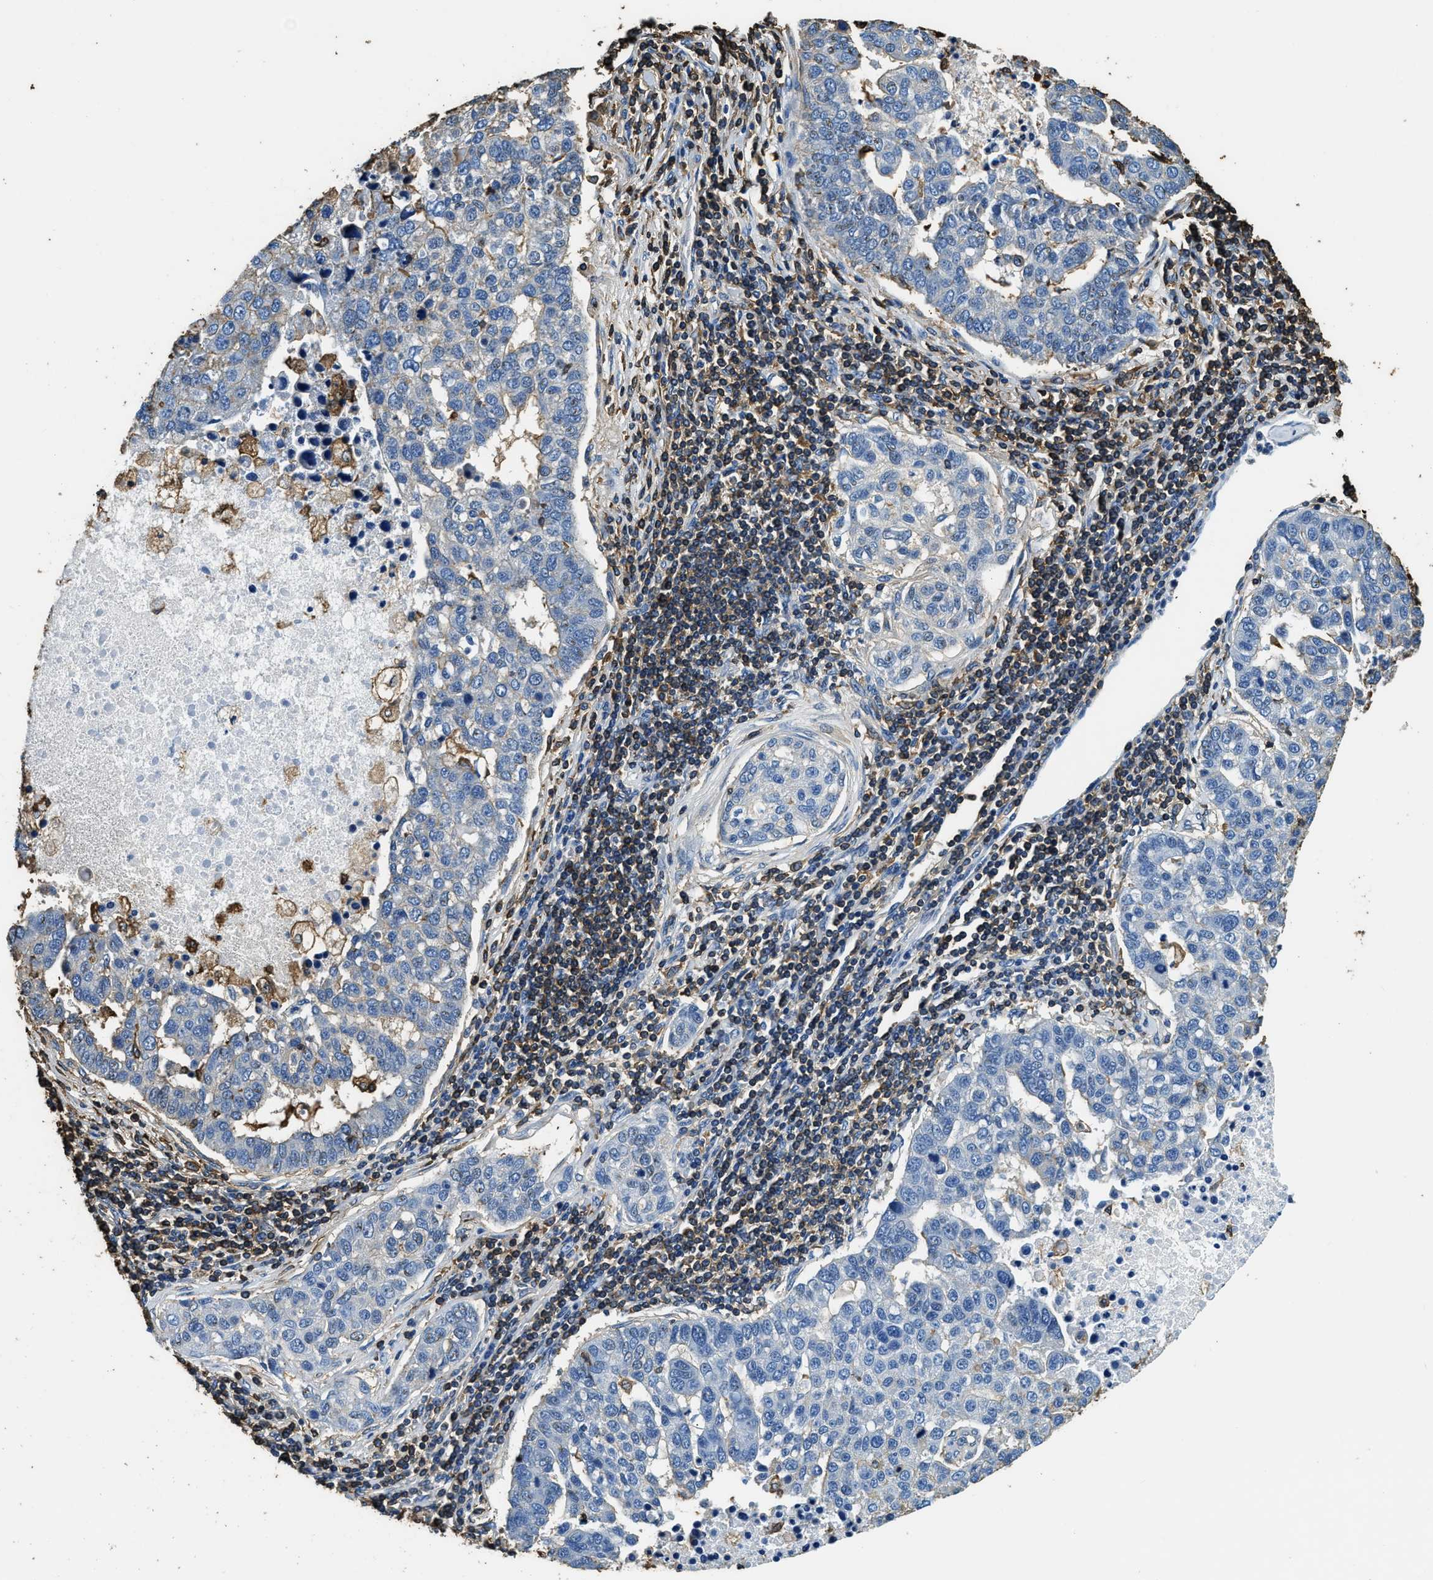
{"staining": {"intensity": "moderate", "quantity": "<25%", "location": "cytoplasmic/membranous"}, "tissue": "pancreatic cancer", "cell_type": "Tumor cells", "image_type": "cancer", "snomed": [{"axis": "morphology", "description": "Adenocarcinoma, NOS"}, {"axis": "topography", "description": "Pancreas"}], "caption": "Brown immunohistochemical staining in pancreatic adenocarcinoma exhibits moderate cytoplasmic/membranous expression in about <25% of tumor cells.", "gene": "ACCS", "patient": {"sex": "female", "age": 61}}